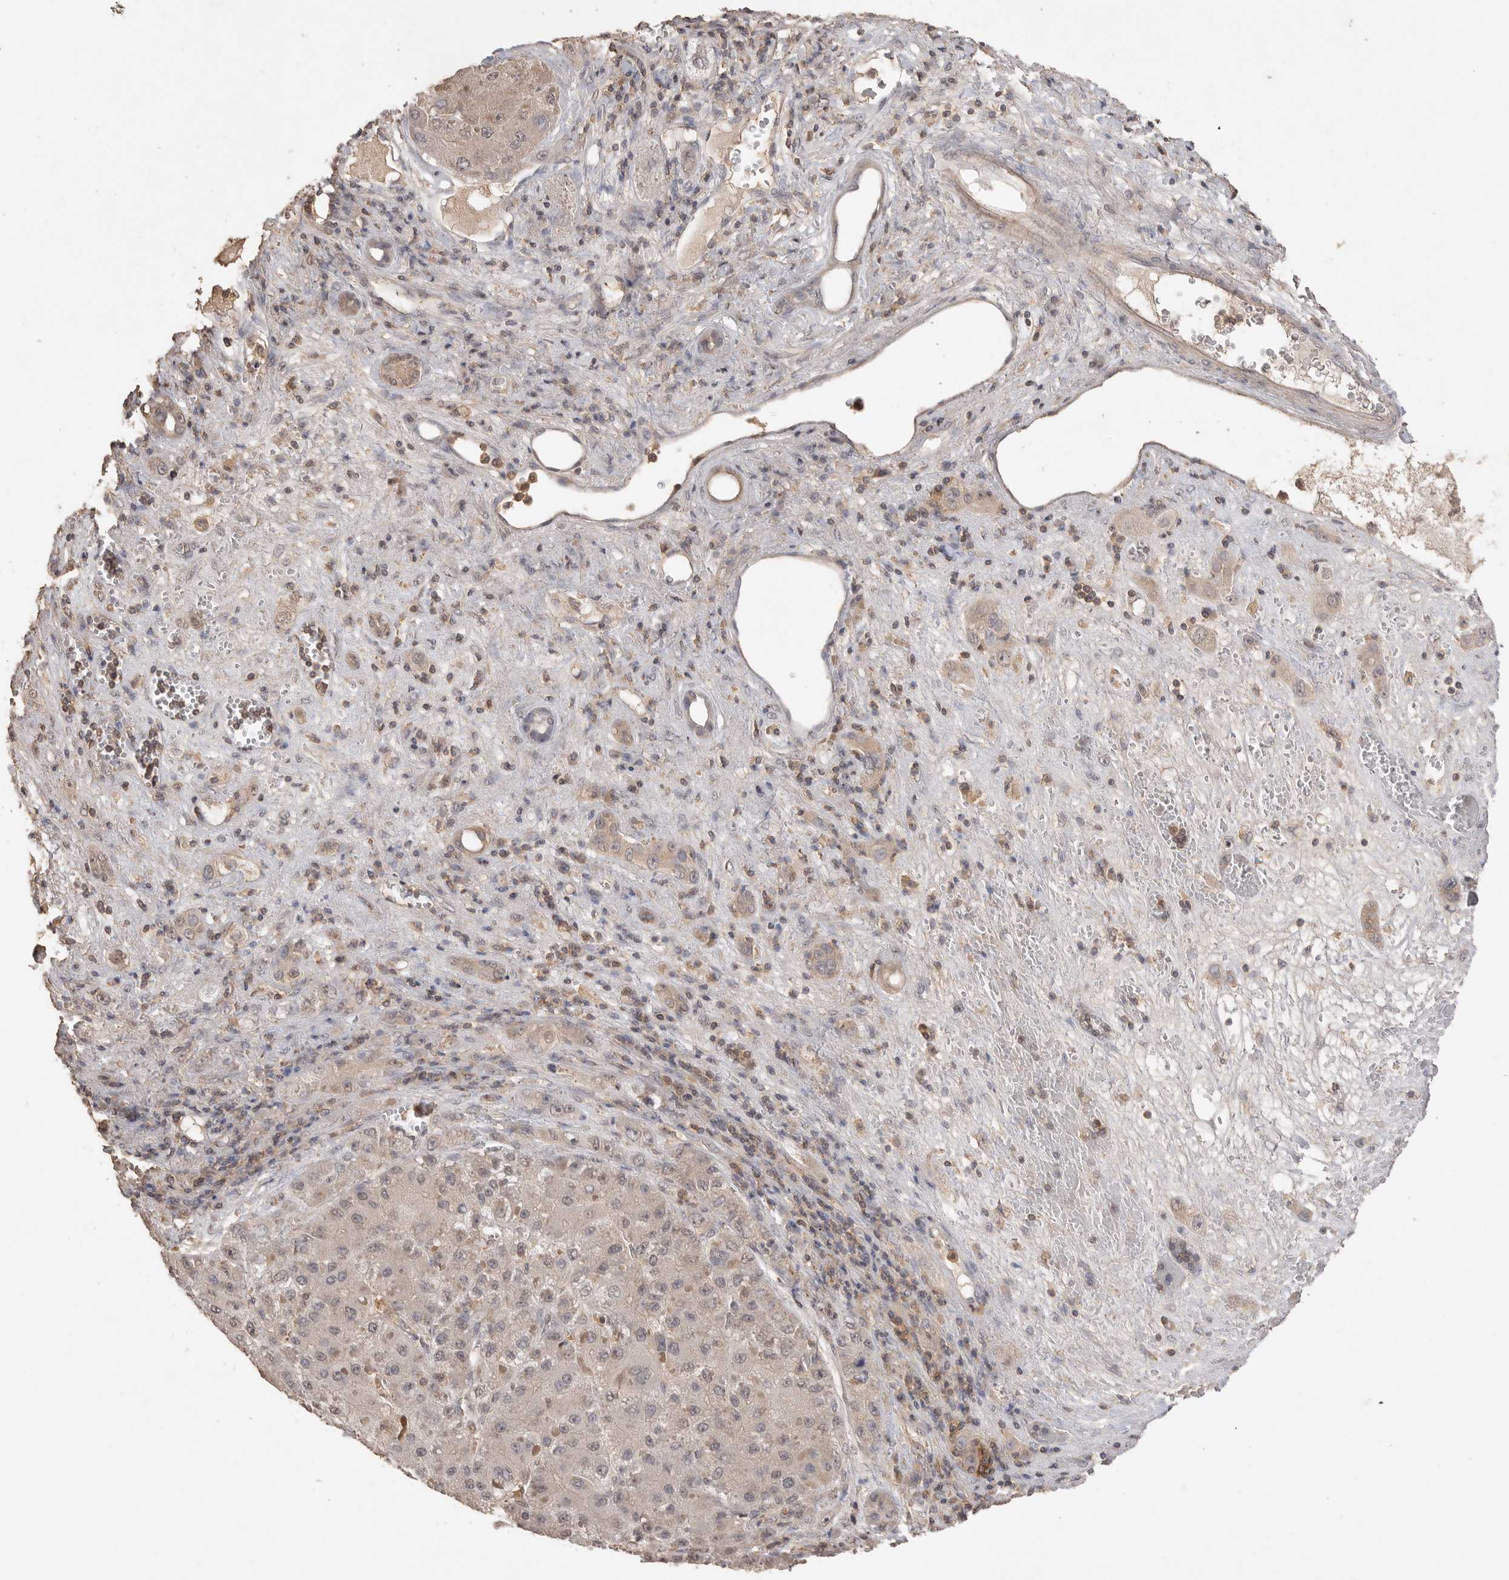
{"staining": {"intensity": "negative", "quantity": "none", "location": "none"}, "tissue": "liver cancer", "cell_type": "Tumor cells", "image_type": "cancer", "snomed": [{"axis": "morphology", "description": "Carcinoma, Hepatocellular, NOS"}, {"axis": "topography", "description": "Liver"}], "caption": "A high-resolution image shows IHC staining of liver hepatocellular carcinoma, which displays no significant expression in tumor cells. The staining is performed using DAB brown chromogen with nuclei counter-stained in using hematoxylin.", "gene": "MAP2K1", "patient": {"sex": "female", "age": 73}}